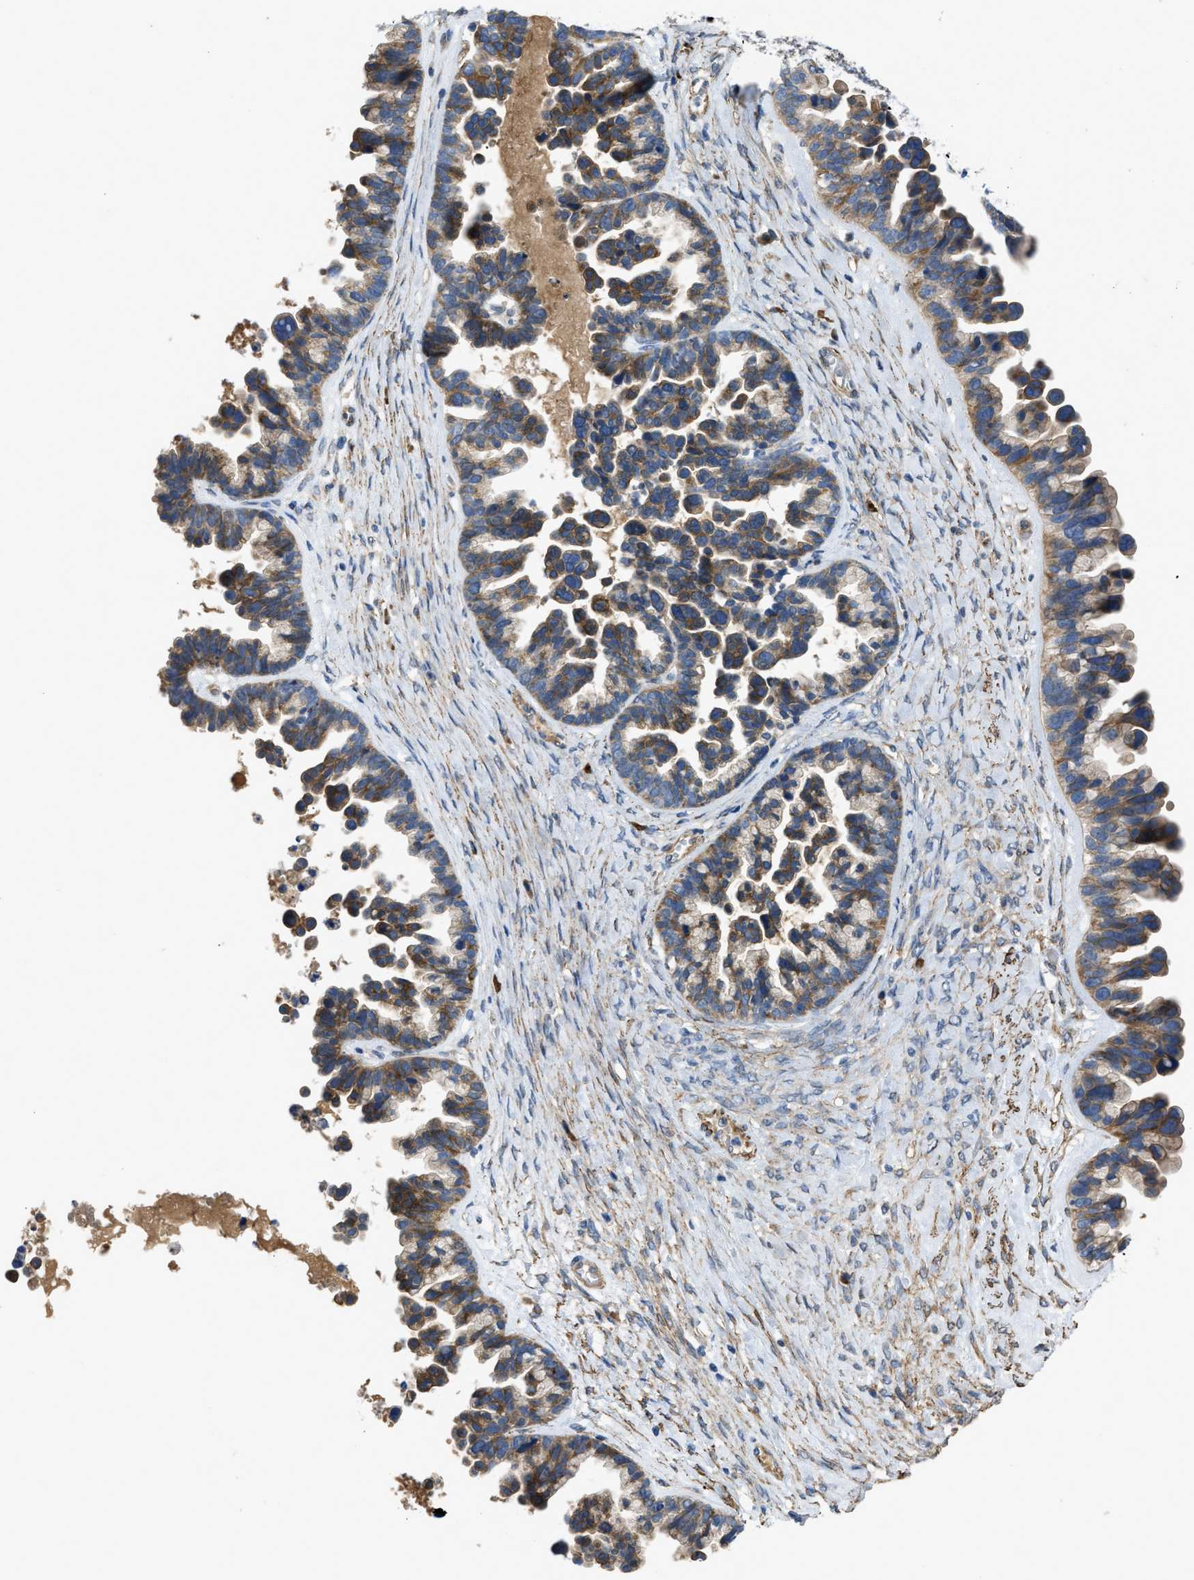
{"staining": {"intensity": "moderate", "quantity": ">75%", "location": "cytoplasmic/membranous"}, "tissue": "ovarian cancer", "cell_type": "Tumor cells", "image_type": "cancer", "snomed": [{"axis": "morphology", "description": "Cystadenocarcinoma, serous, NOS"}, {"axis": "topography", "description": "Ovary"}], "caption": "There is medium levels of moderate cytoplasmic/membranous positivity in tumor cells of ovarian cancer (serous cystadenocarcinoma), as demonstrated by immunohistochemical staining (brown color).", "gene": "BMPR1A", "patient": {"sex": "female", "age": 56}}